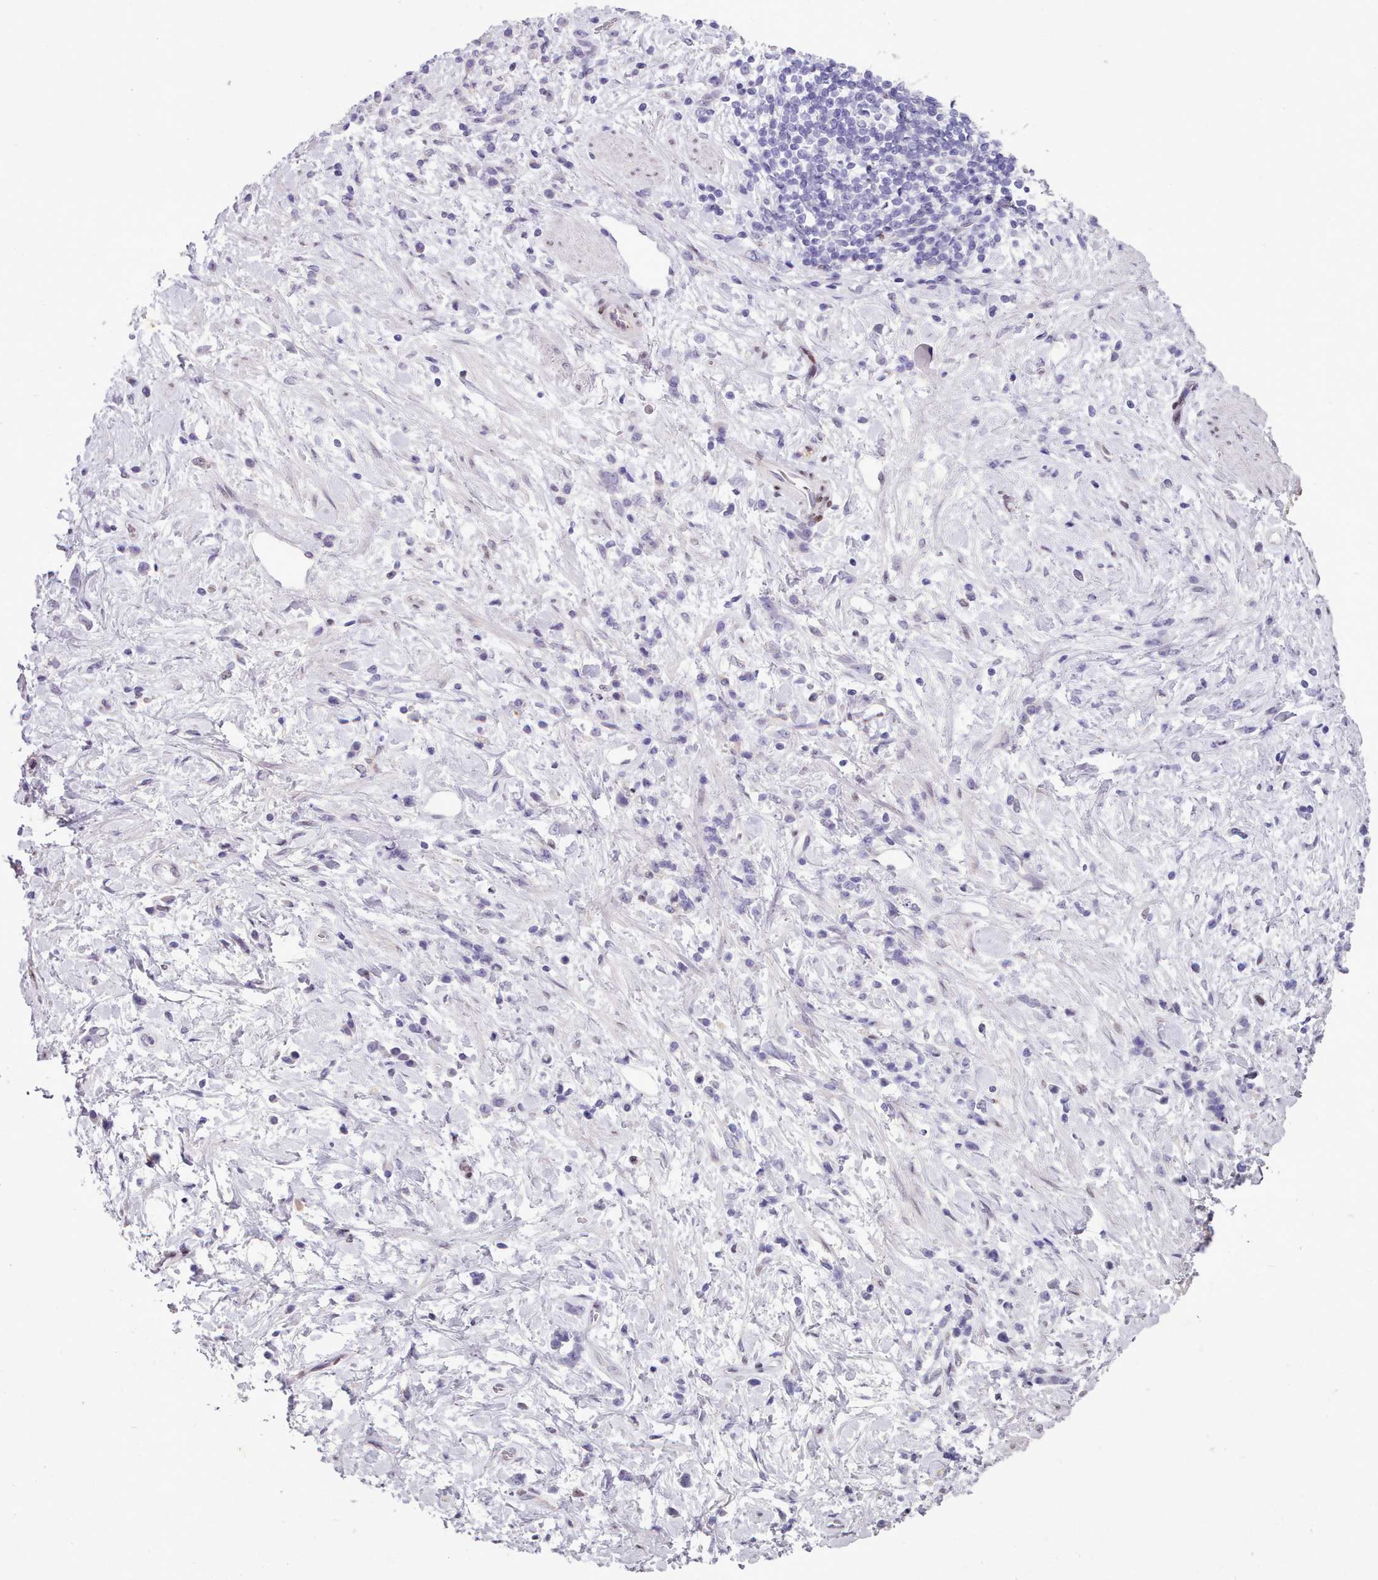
{"staining": {"intensity": "negative", "quantity": "none", "location": "none"}, "tissue": "stomach cancer", "cell_type": "Tumor cells", "image_type": "cancer", "snomed": [{"axis": "morphology", "description": "Adenocarcinoma, NOS"}, {"axis": "topography", "description": "Stomach"}], "caption": "Tumor cells are negative for protein expression in human adenocarcinoma (stomach). (DAB immunohistochemistry (IHC), high magnification).", "gene": "KCNT2", "patient": {"sex": "female", "age": 60}}